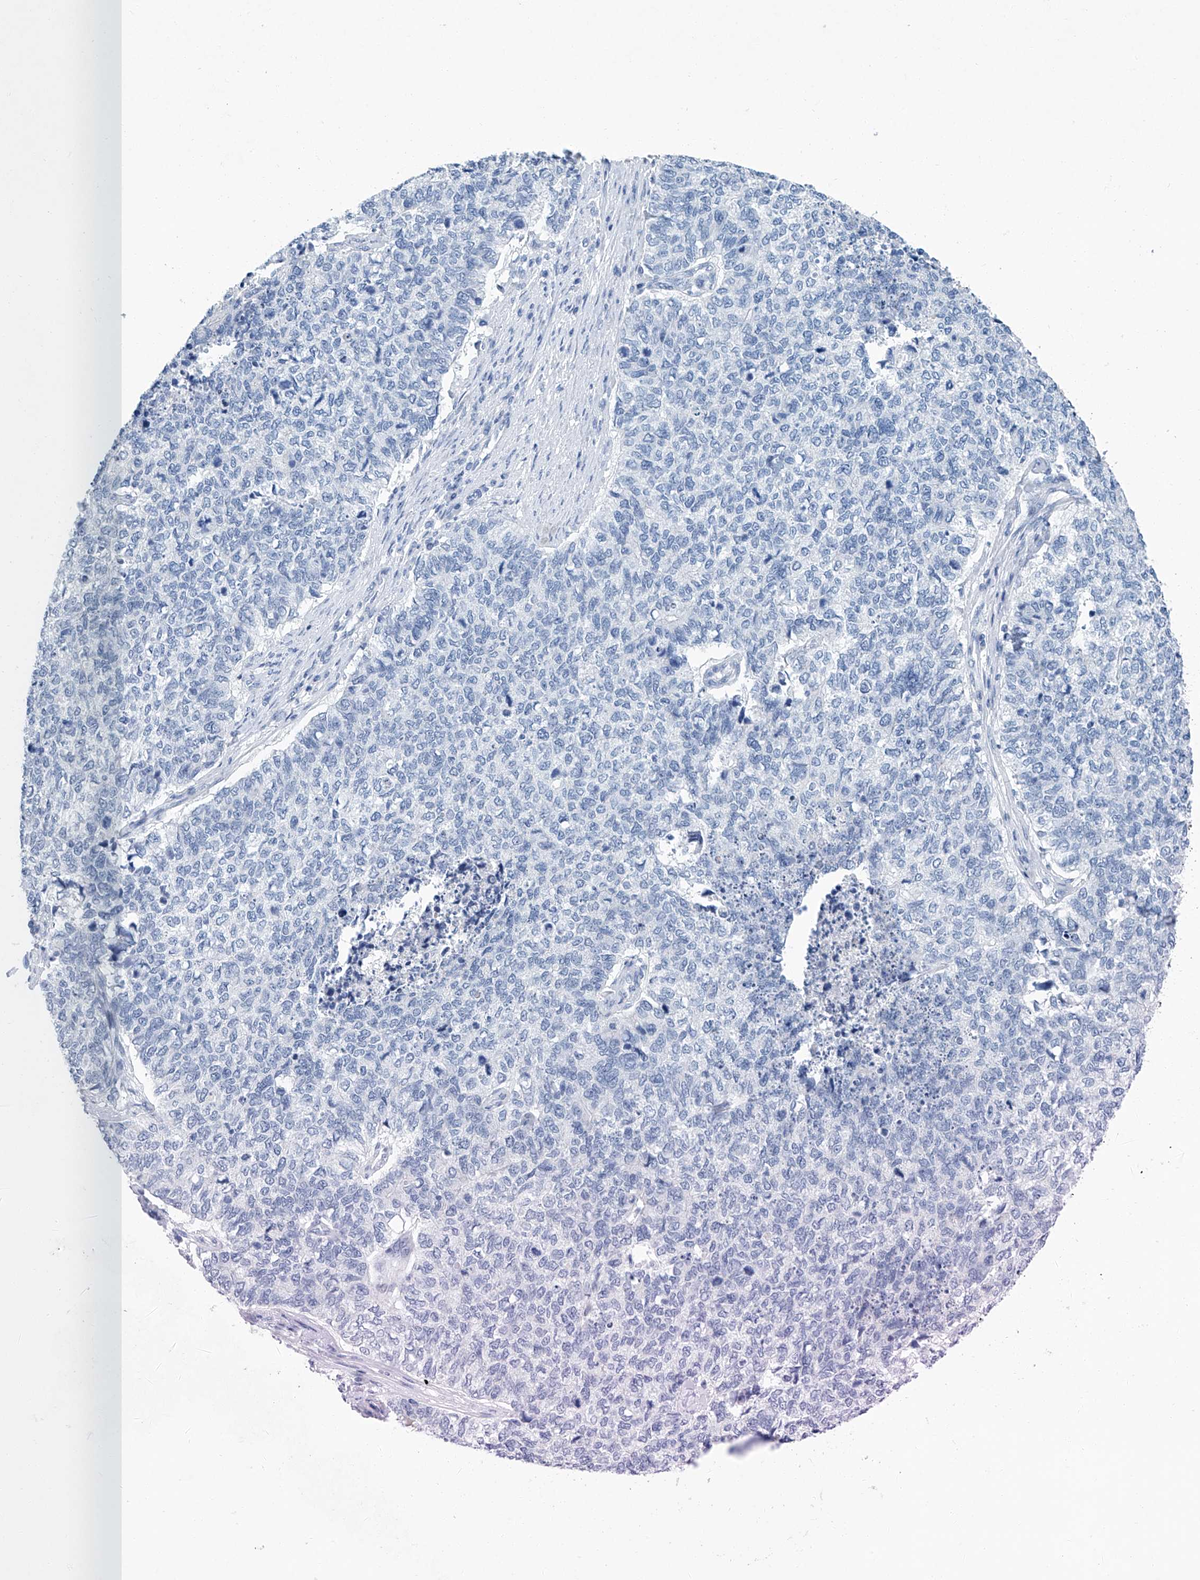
{"staining": {"intensity": "negative", "quantity": "none", "location": "none"}, "tissue": "cervical cancer", "cell_type": "Tumor cells", "image_type": "cancer", "snomed": [{"axis": "morphology", "description": "Squamous cell carcinoma, NOS"}, {"axis": "topography", "description": "Cervix"}], "caption": "Image shows no protein positivity in tumor cells of cervical cancer tissue.", "gene": "CYP2A7", "patient": {"sex": "female", "age": 63}}